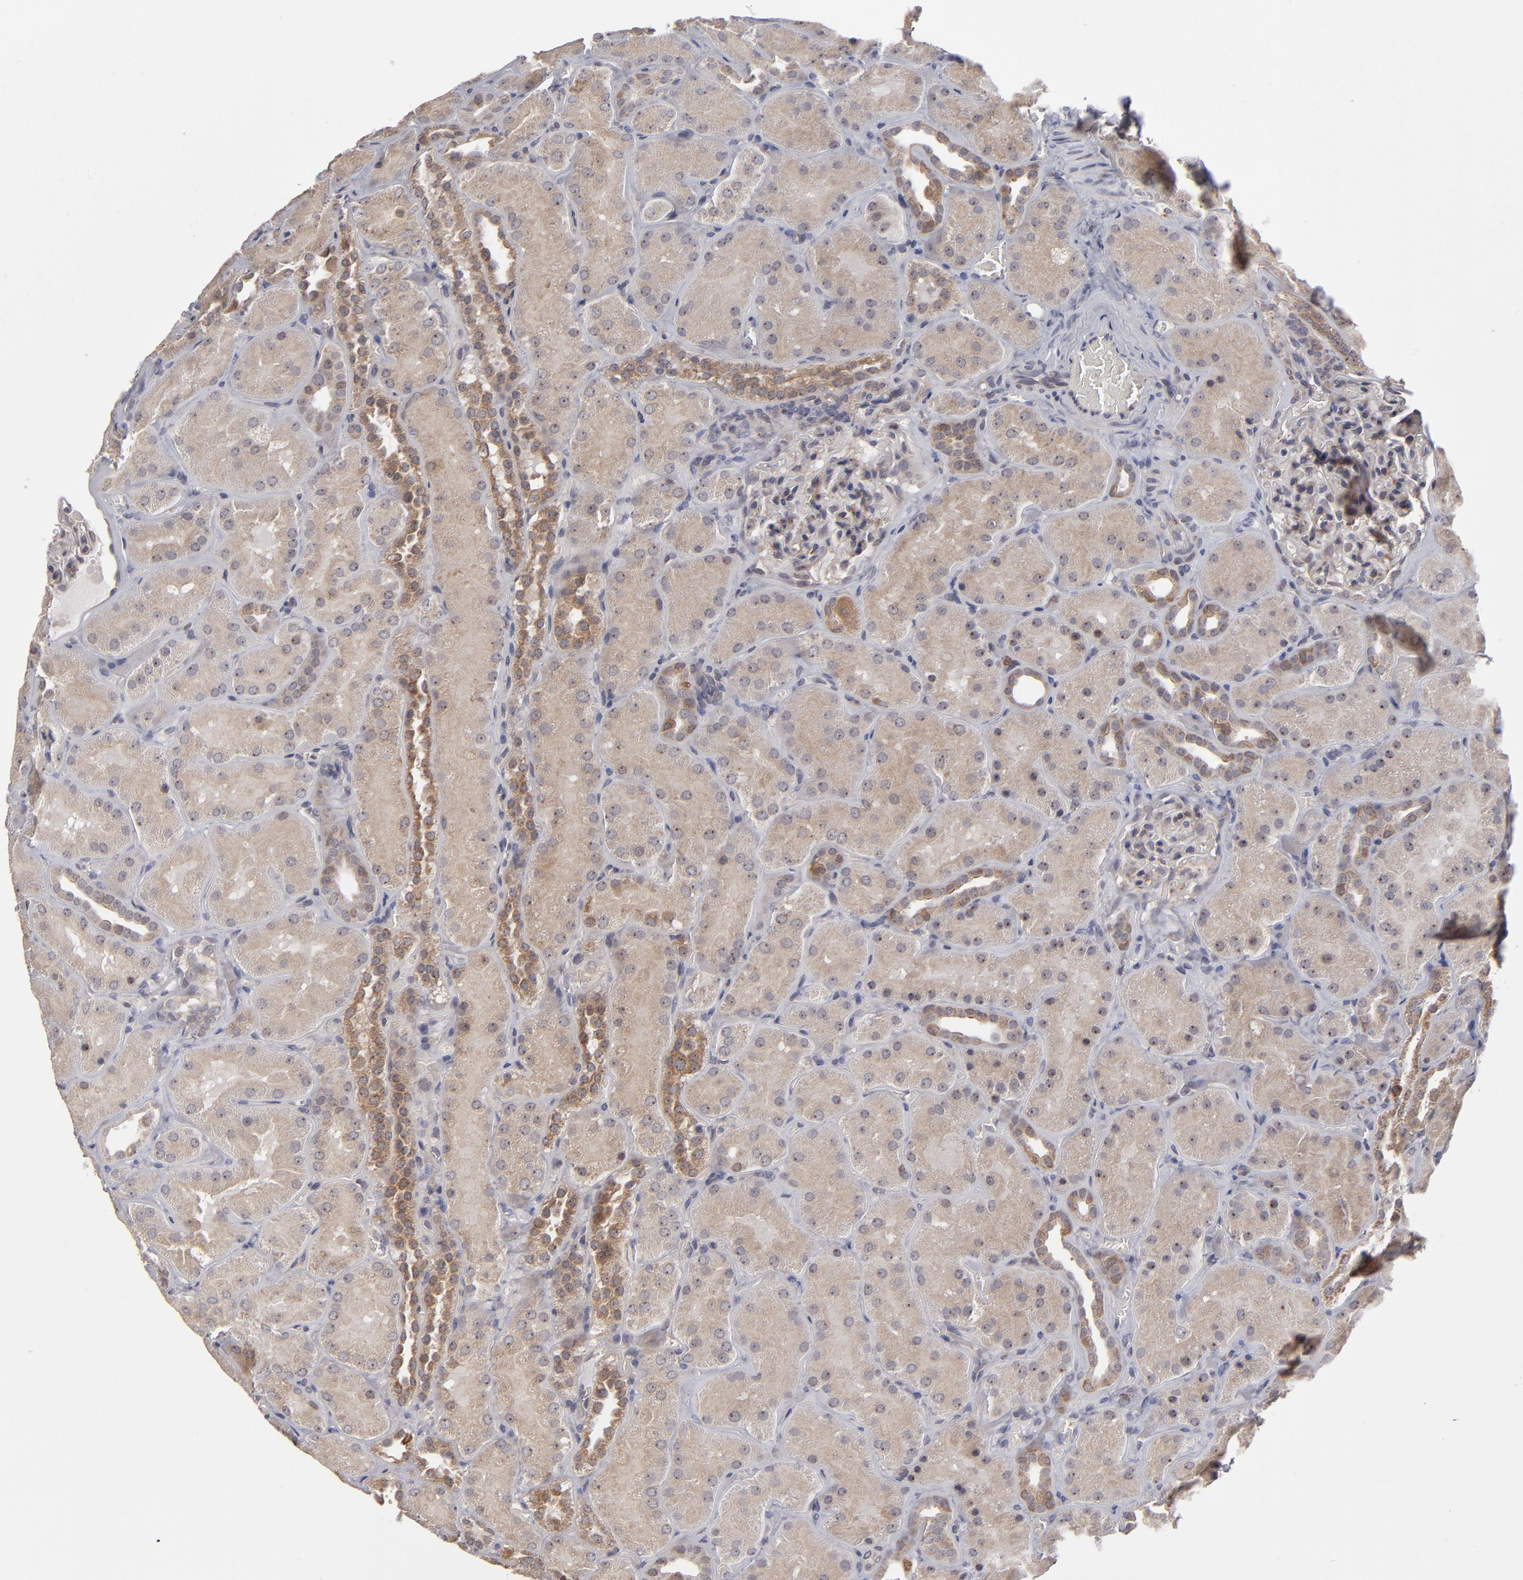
{"staining": {"intensity": "weak", "quantity": "25%-75%", "location": "cytoplasmic/membranous"}, "tissue": "kidney", "cell_type": "Cells in glomeruli", "image_type": "normal", "snomed": [{"axis": "morphology", "description": "Normal tissue, NOS"}, {"axis": "topography", "description": "Kidney"}], "caption": "IHC of normal kidney reveals low levels of weak cytoplasmic/membranous expression in approximately 25%-75% of cells in glomeruli.", "gene": "GLCCI1", "patient": {"sex": "male", "age": 28}}